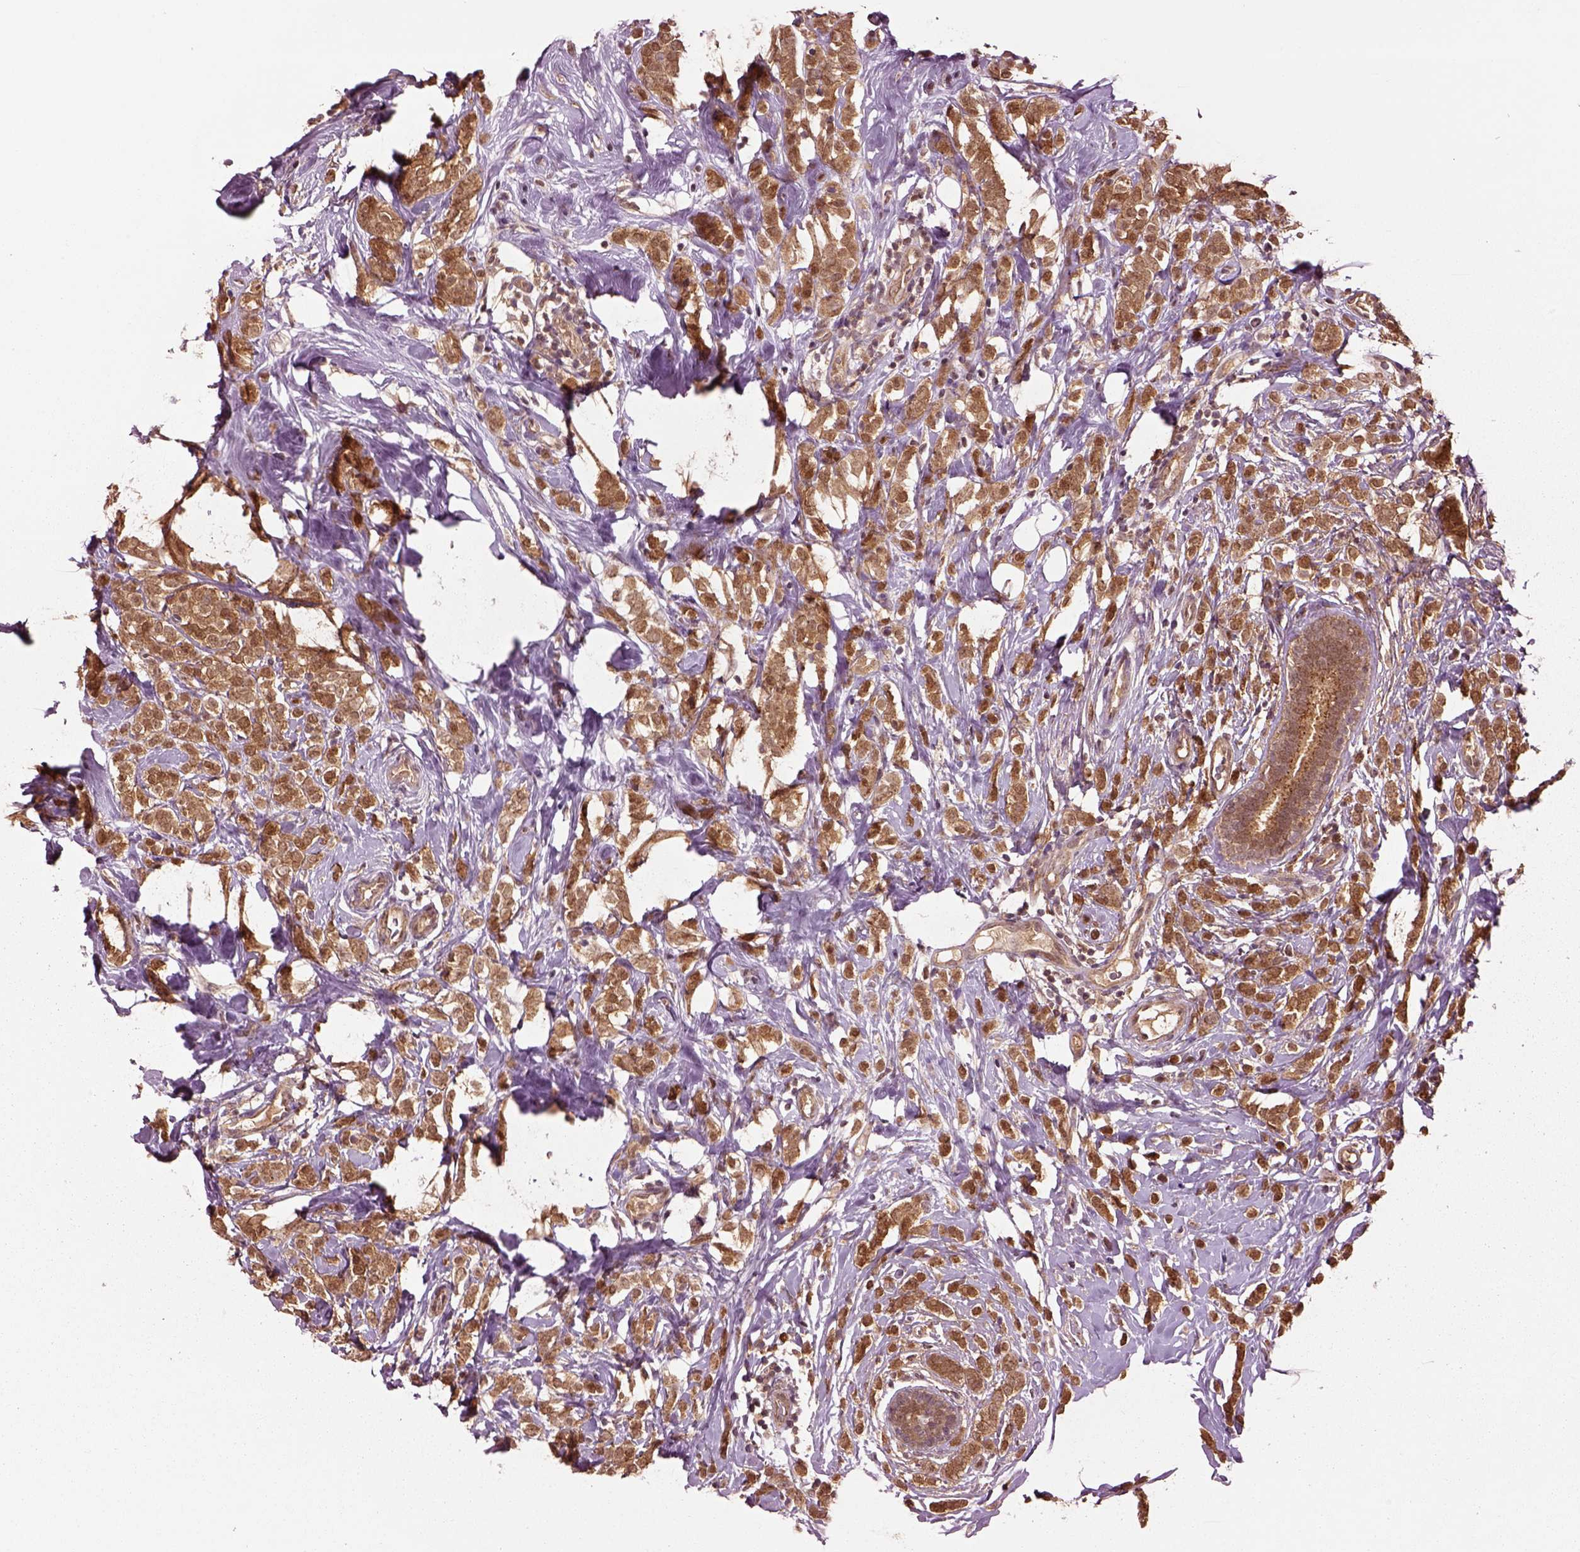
{"staining": {"intensity": "moderate", "quantity": ">75%", "location": "cytoplasmic/membranous,nuclear"}, "tissue": "breast cancer", "cell_type": "Tumor cells", "image_type": "cancer", "snomed": [{"axis": "morphology", "description": "Lobular carcinoma"}, {"axis": "topography", "description": "Breast"}], "caption": "Human breast lobular carcinoma stained with a brown dye demonstrates moderate cytoplasmic/membranous and nuclear positive staining in about >75% of tumor cells.", "gene": "MDP1", "patient": {"sex": "female", "age": 49}}